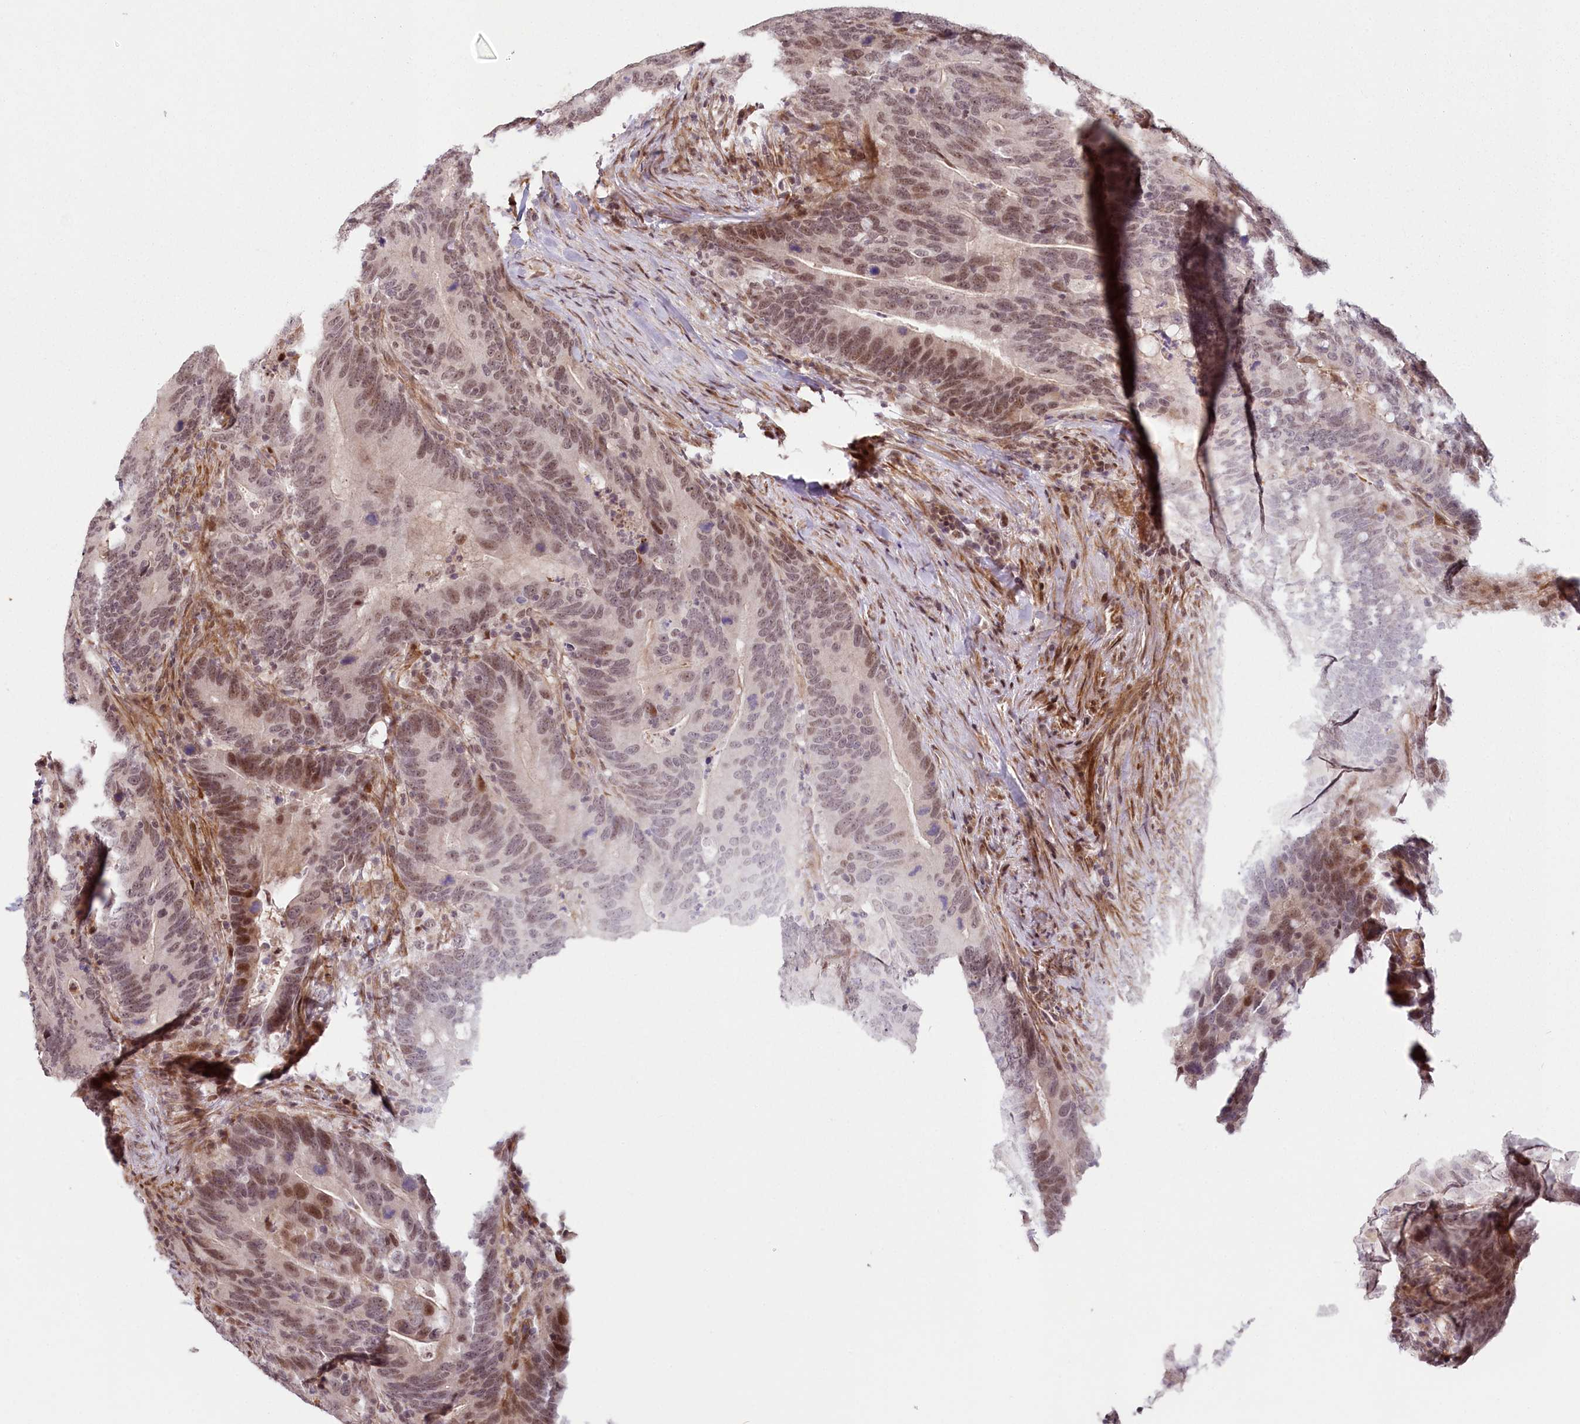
{"staining": {"intensity": "moderate", "quantity": ">75%", "location": "nuclear"}, "tissue": "colorectal cancer", "cell_type": "Tumor cells", "image_type": "cancer", "snomed": [{"axis": "morphology", "description": "Adenocarcinoma, NOS"}, {"axis": "topography", "description": "Colon"}], "caption": "Adenocarcinoma (colorectal) was stained to show a protein in brown. There is medium levels of moderate nuclear expression in approximately >75% of tumor cells. (Brightfield microscopy of DAB IHC at high magnification).", "gene": "FAM204A", "patient": {"sex": "female", "age": 66}}